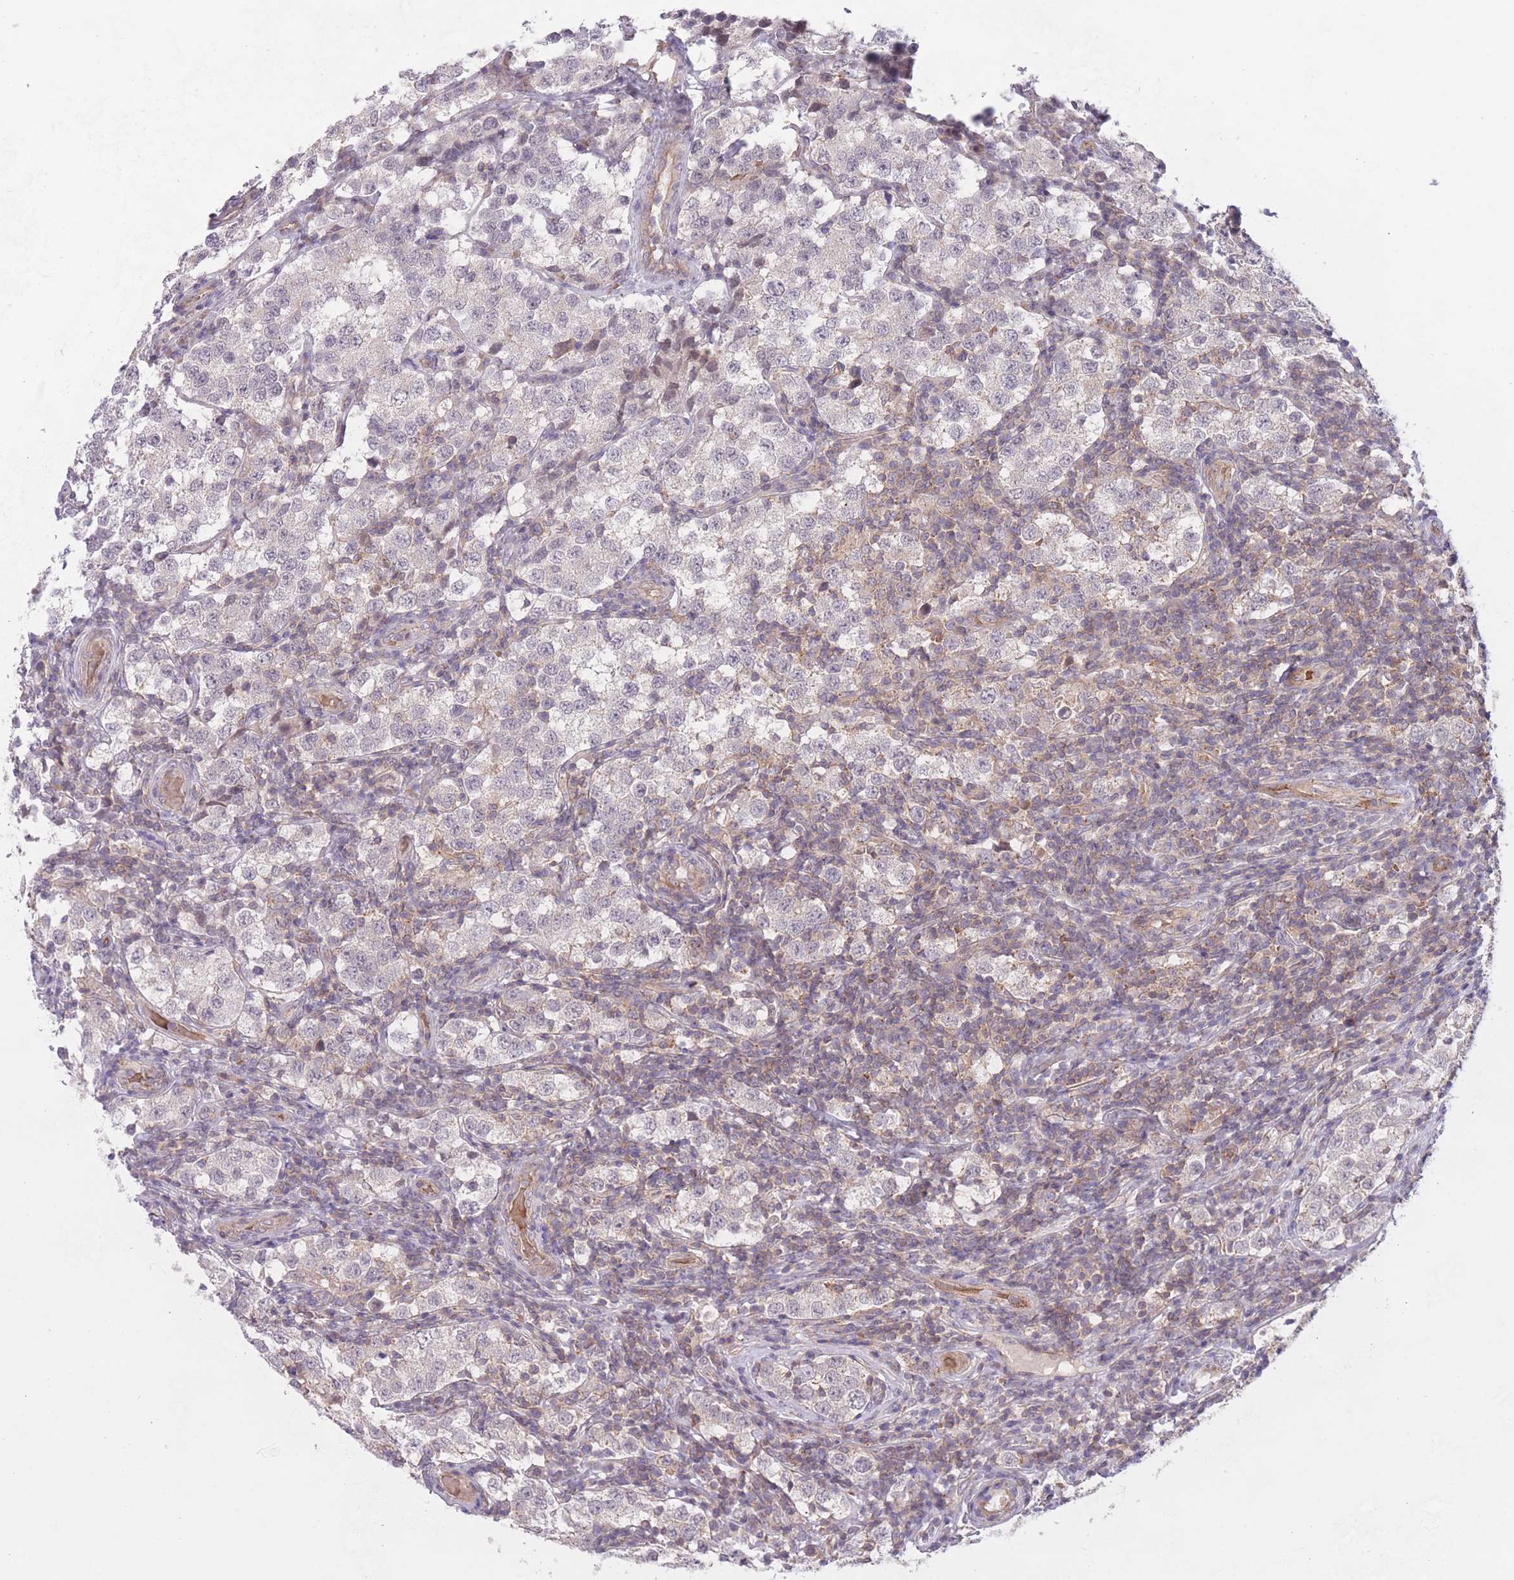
{"staining": {"intensity": "negative", "quantity": "none", "location": "none"}, "tissue": "testis cancer", "cell_type": "Tumor cells", "image_type": "cancer", "snomed": [{"axis": "morphology", "description": "Seminoma, NOS"}, {"axis": "topography", "description": "Testis"}], "caption": "Immunohistochemical staining of human testis cancer (seminoma) reveals no significant positivity in tumor cells. (DAB (3,3'-diaminobenzidine) immunohistochemistry, high magnification).", "gene": "FUT5", "patient": {"sex": "male", "age": 34}}